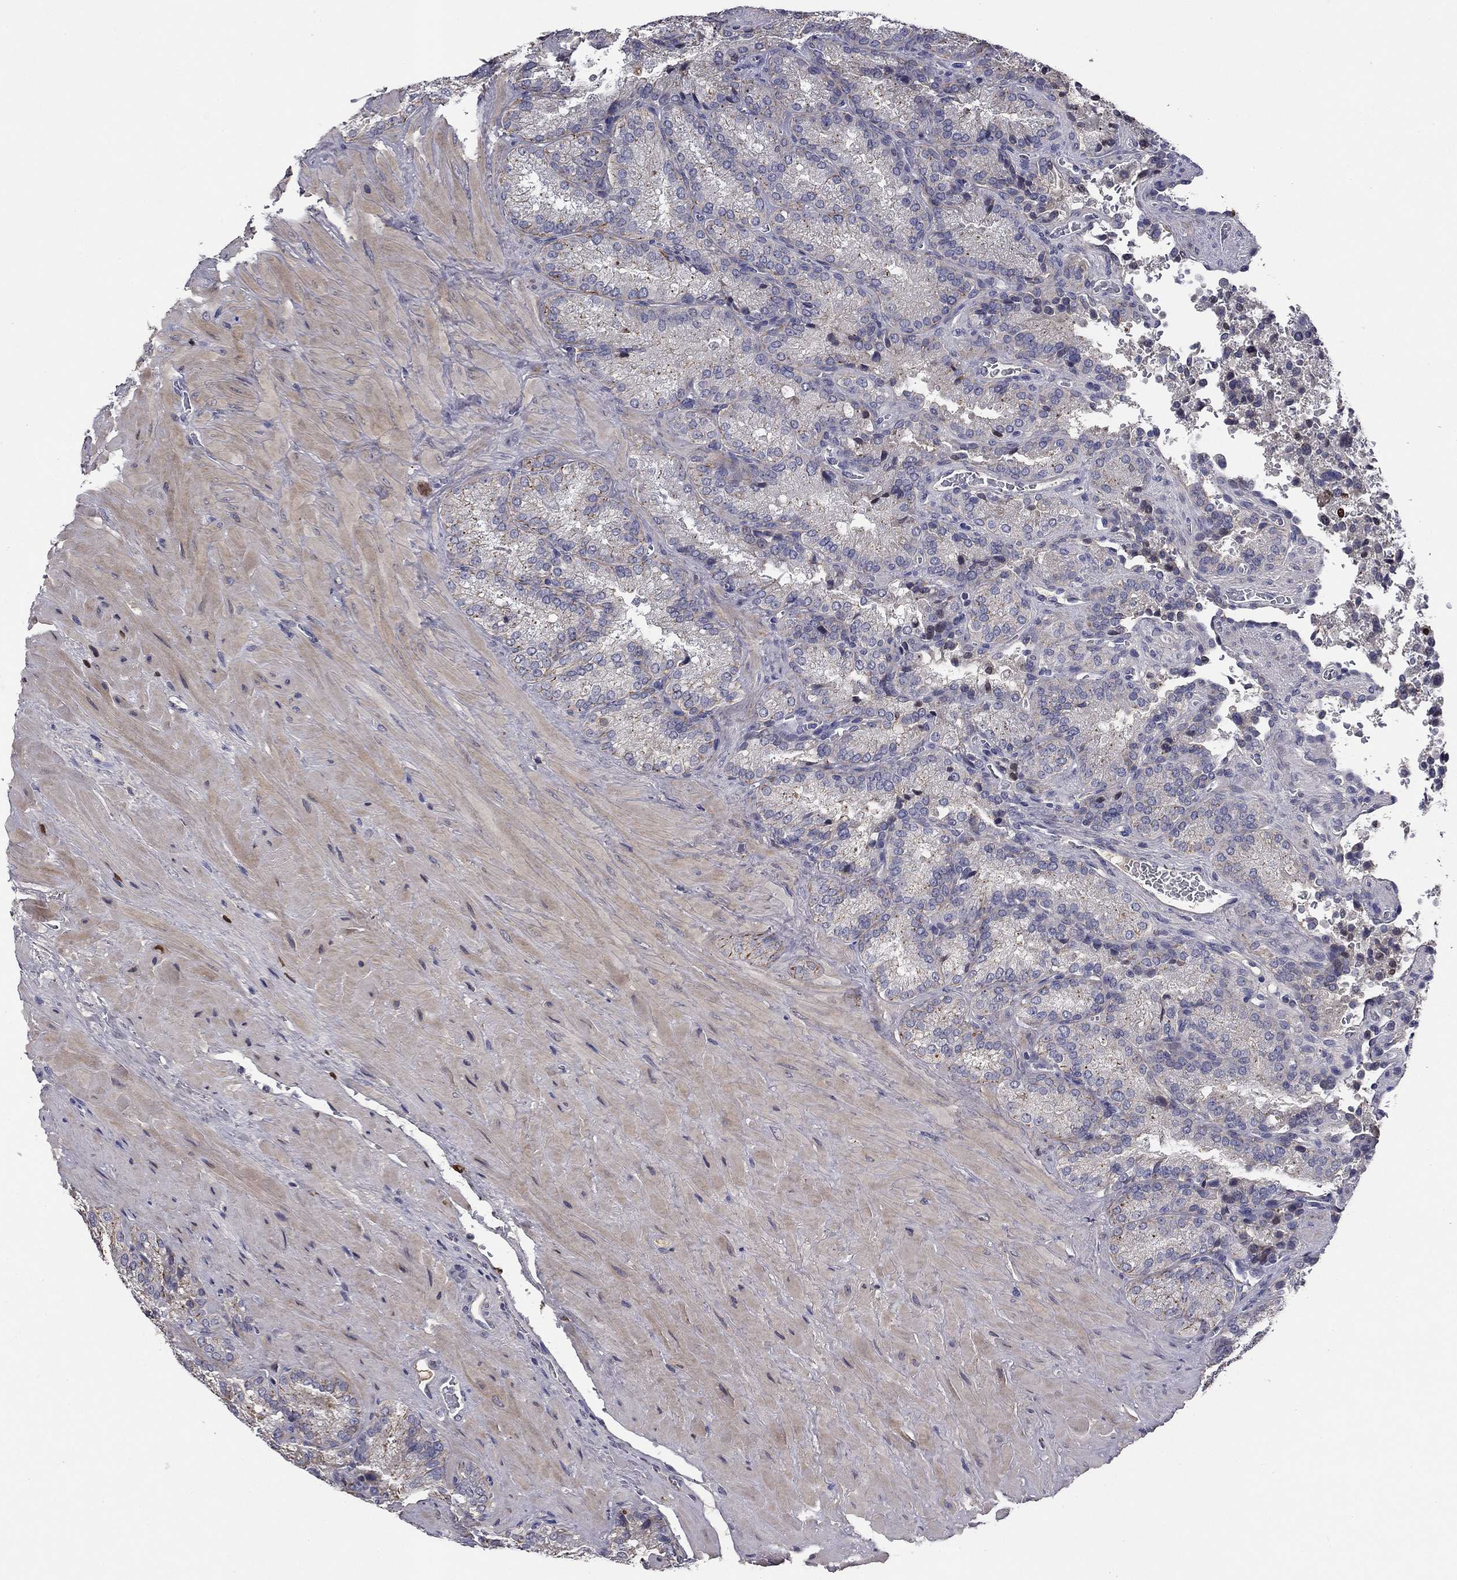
{"staining": {"intensity": "negative", "quantity": "none", "location": "none"}, "tissue": "seminal vesicle", "cell_type": "Glandular cells", "image_type": "normal", "snomed": [{"axis": "morphology", "description": "Normal tissue, NOS"}, {"axis": "topography", "description": "Seminal veicle"}], "caption": "This is an immunohistochemistry image of benign human seminal vesicle. There is no positivity in glandular cells.", "gene": "COL2A1", "patient": {"sex": "male", "age": 37}}